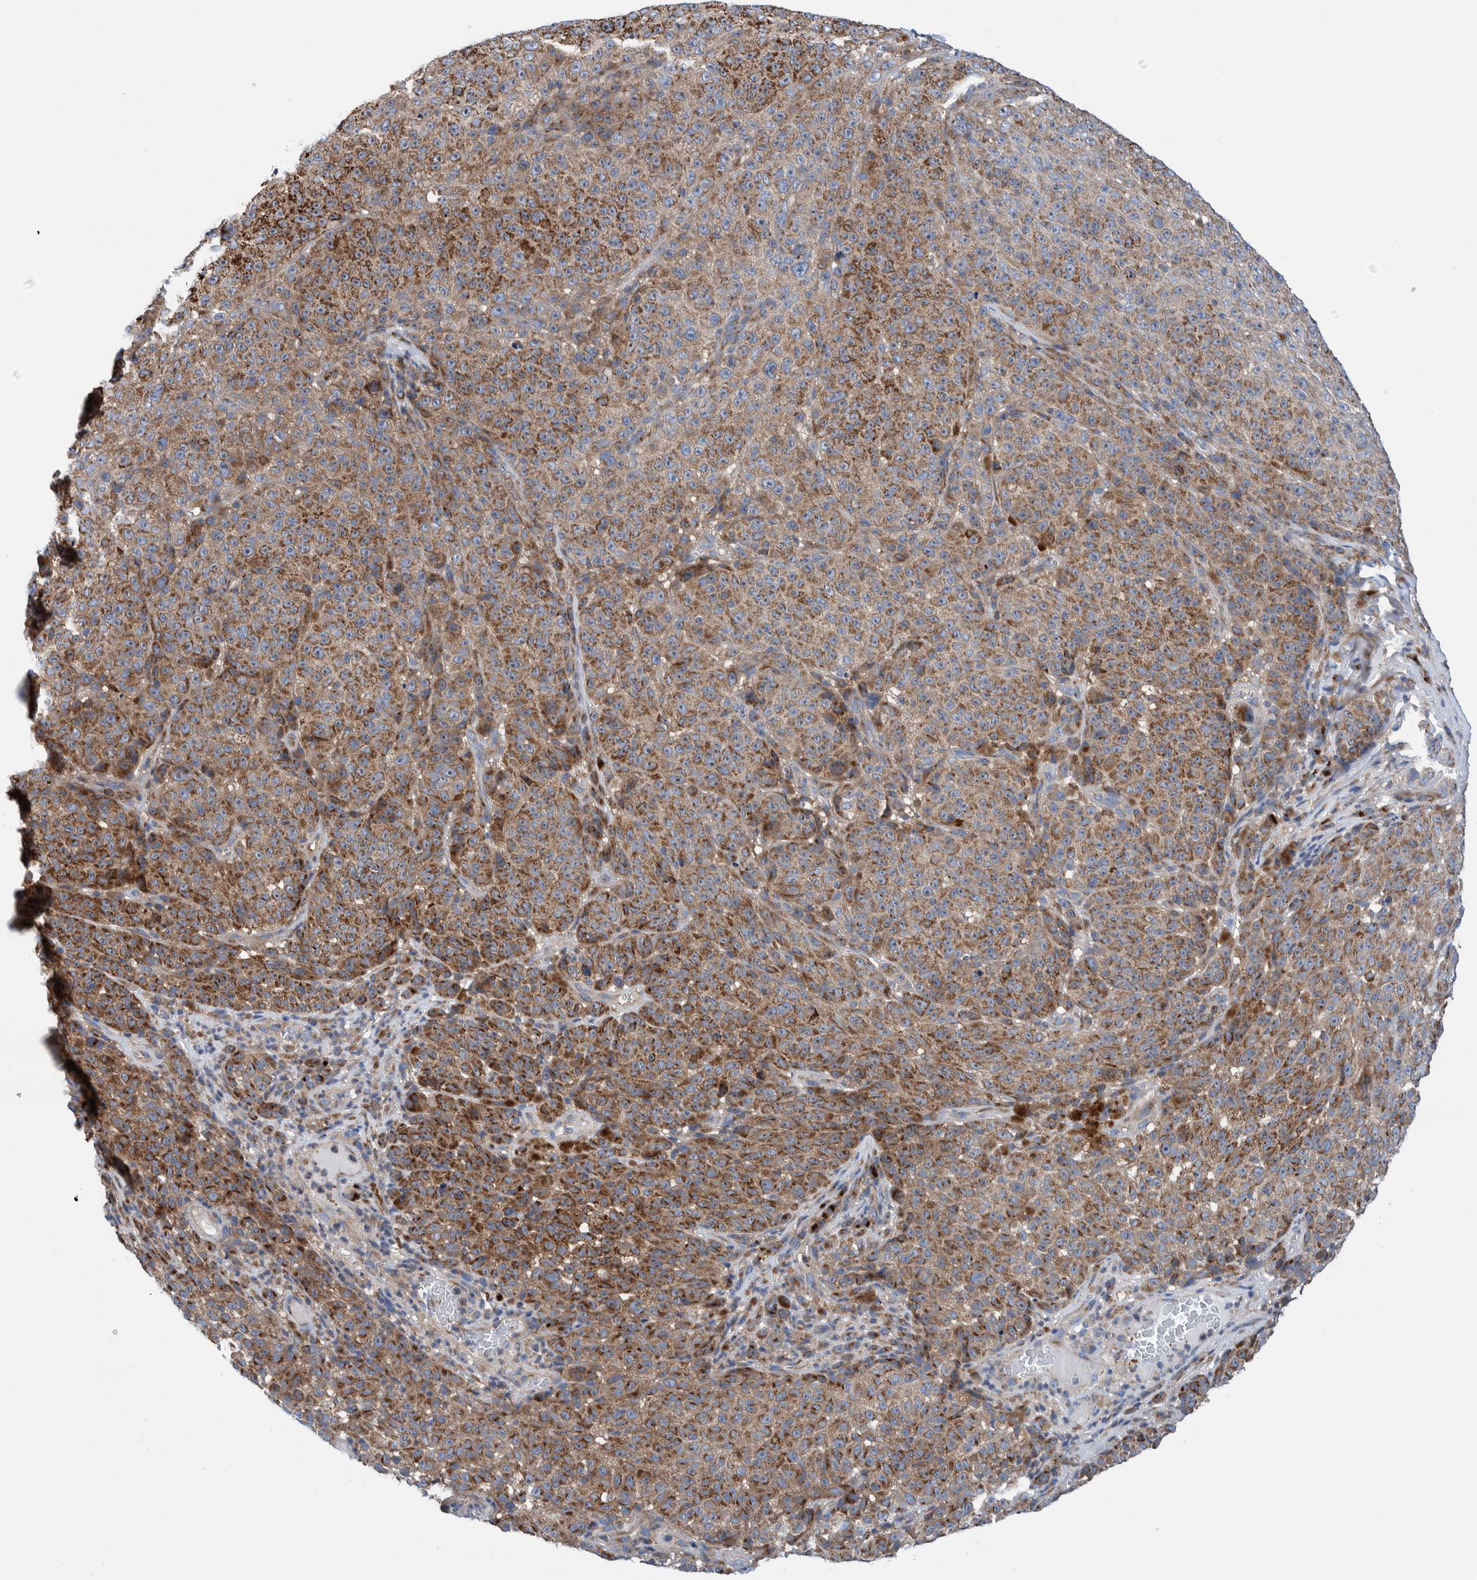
{"staining": {"intensity": "moderate", "quantity": ">75%", "location": "cytoplasmic/membranous"}, "tissue": "melanoma", "cell_type": "Tumor cells", "image_type": "cancer", "snomed": [{"axis": "morphology", "description": "Malignant melanoma, NOS"}, {"axis": "topography", "description": "Skin"}], "caption": "A photomicrograph of melanoma stained for a protein reveals moderate cytoplasmic/membranous brown staining in tumor cells.", "gene": "TRIM58", "patient": {"sex": "female", "age": 82}}